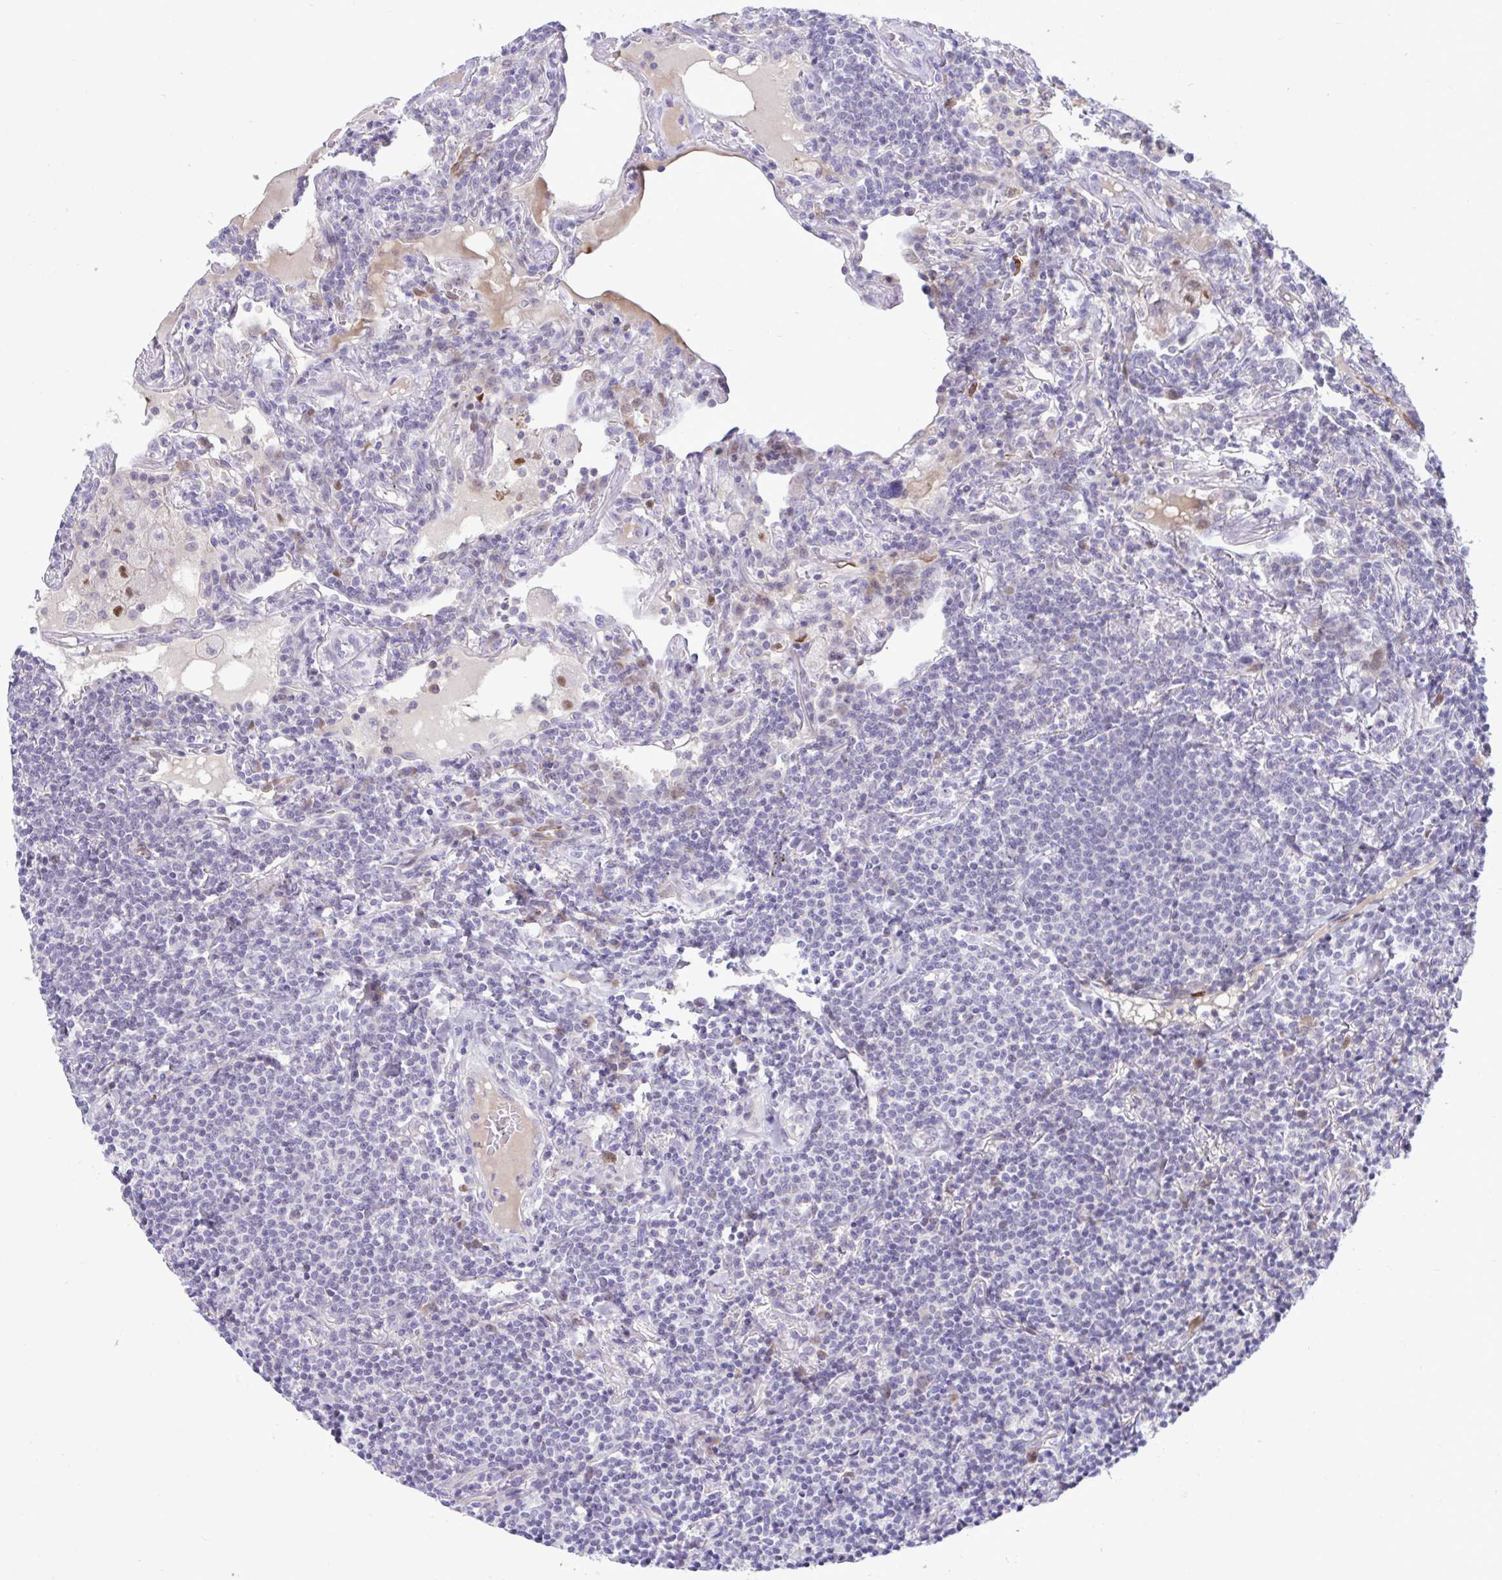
{"staining": {"intensity": "negative", "quantity": "none", "location": "none"}, "tissue": "lymphoma", "cell_type": "Tumor cells", "image_type": "cancer", "snomed": [{"axis": "morphology", "description": "Malignant lymphoma, non-Hodgkin's type, Low grade"}, {"axis": "topography", "description": "Lung"}], "caption": "Immunohistochemistry photomicrograph of human malignant lymphoma, non-Hodgkin's type (low-grade) stained for a protein (brown), which demonstrates no staining in tumor cells.", "gene": "EPOP", "patient": {"sex": "female", "age": 71}}